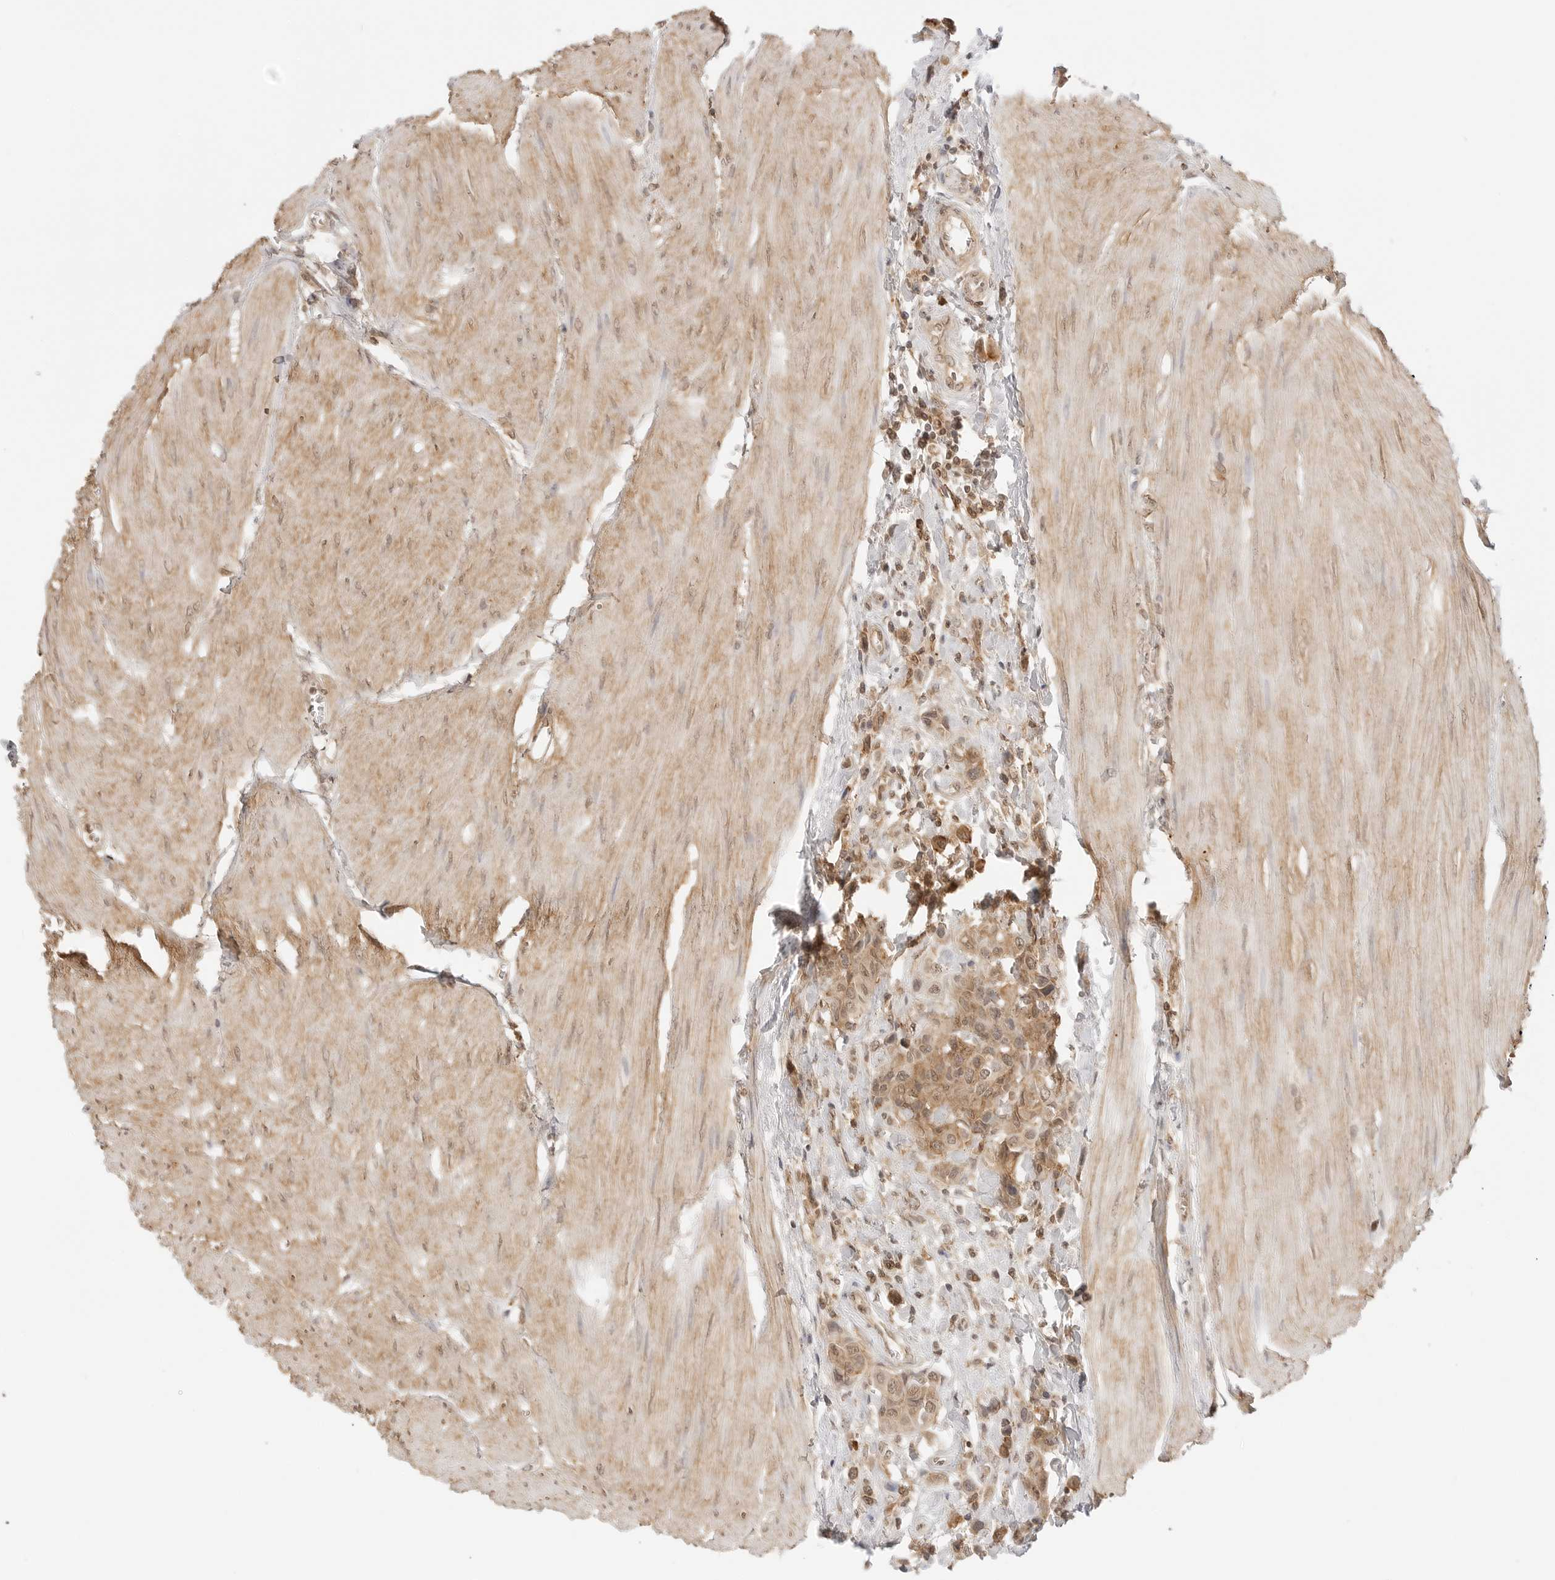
{"staining": {"intensity": "moderate", "quantity": ">75%", "location": "cytoplasmic/membranous"}, "tissue": "urothelial cancer", "cell_type": "Tumor cells", "image_type": "cancer", "snomed": [{"axis": "morphology", "description": "Urothelial carcinoma, High grade"}, {"axis": "topography", "description": "Urinary bladder"}], "caption": "IHC of human high-grade urothelial carcinoma exhibits medium levels of moderate cytoplasmic/membranous positivity in about >75% of tumor cells.", "gene": "EPHA1", "patient": {"sex": "male", "age": 50}}